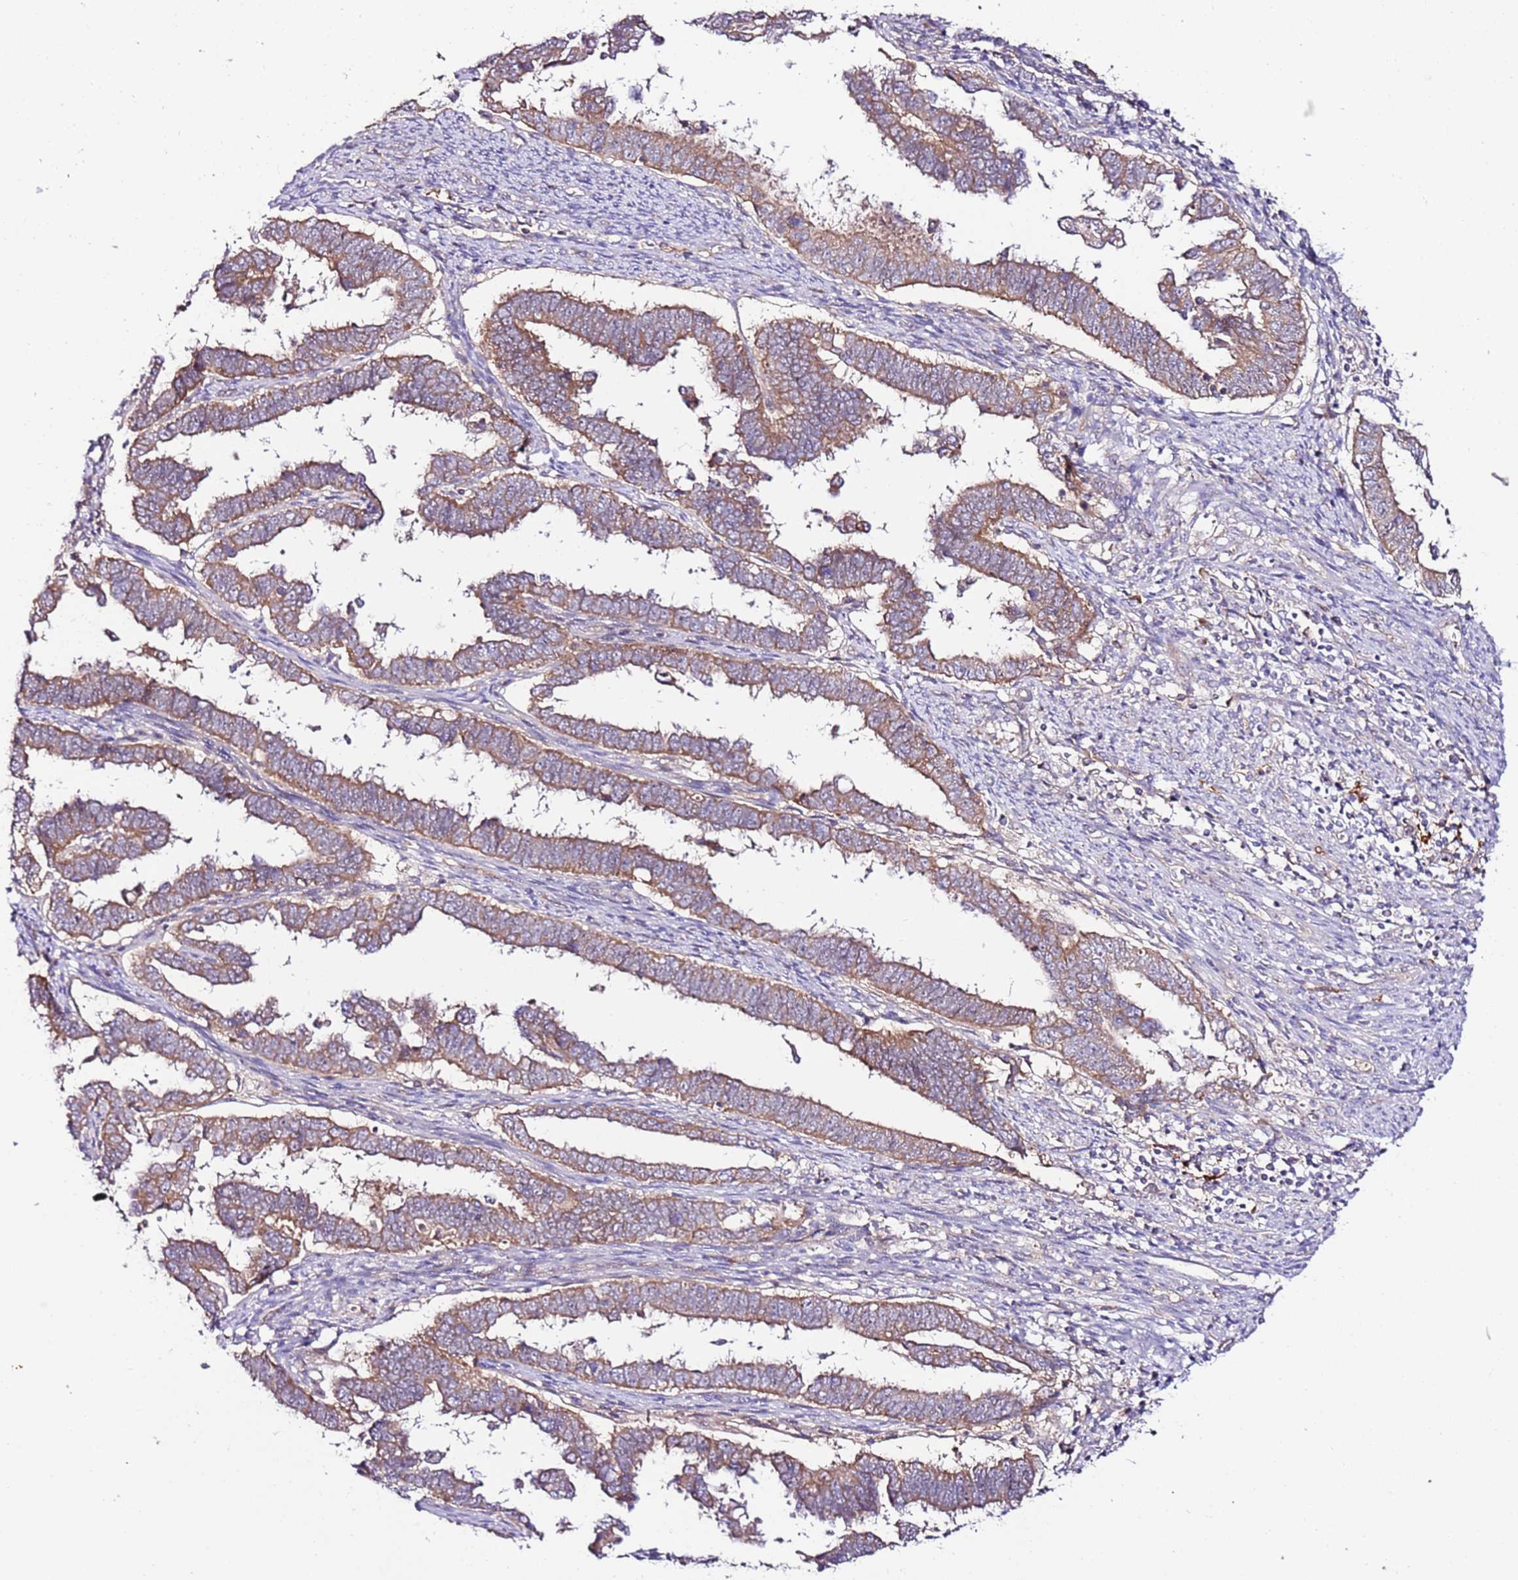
{"staining": {"intensity": "moderate", "quantity": ">75%", "location": "cytoplasmic/membranous"}, "tissue": "endometrial cancer", "cell_type": "Tumor cells", "image_type": "cancer", "snomed": [{"axis": "morphology", "description": "Adenocarcinoma, NOS"}, {"axis": "topography", "description": "Endometrium"}], "caption": "Protein expression analysis of adenocarcinoma (endometrial) displays moderate cytoplasmic/membranous positivity in about >75% of tumor cells.", "gene": "FLVCR1", "patient": {"sex": "female", "age": 75}}